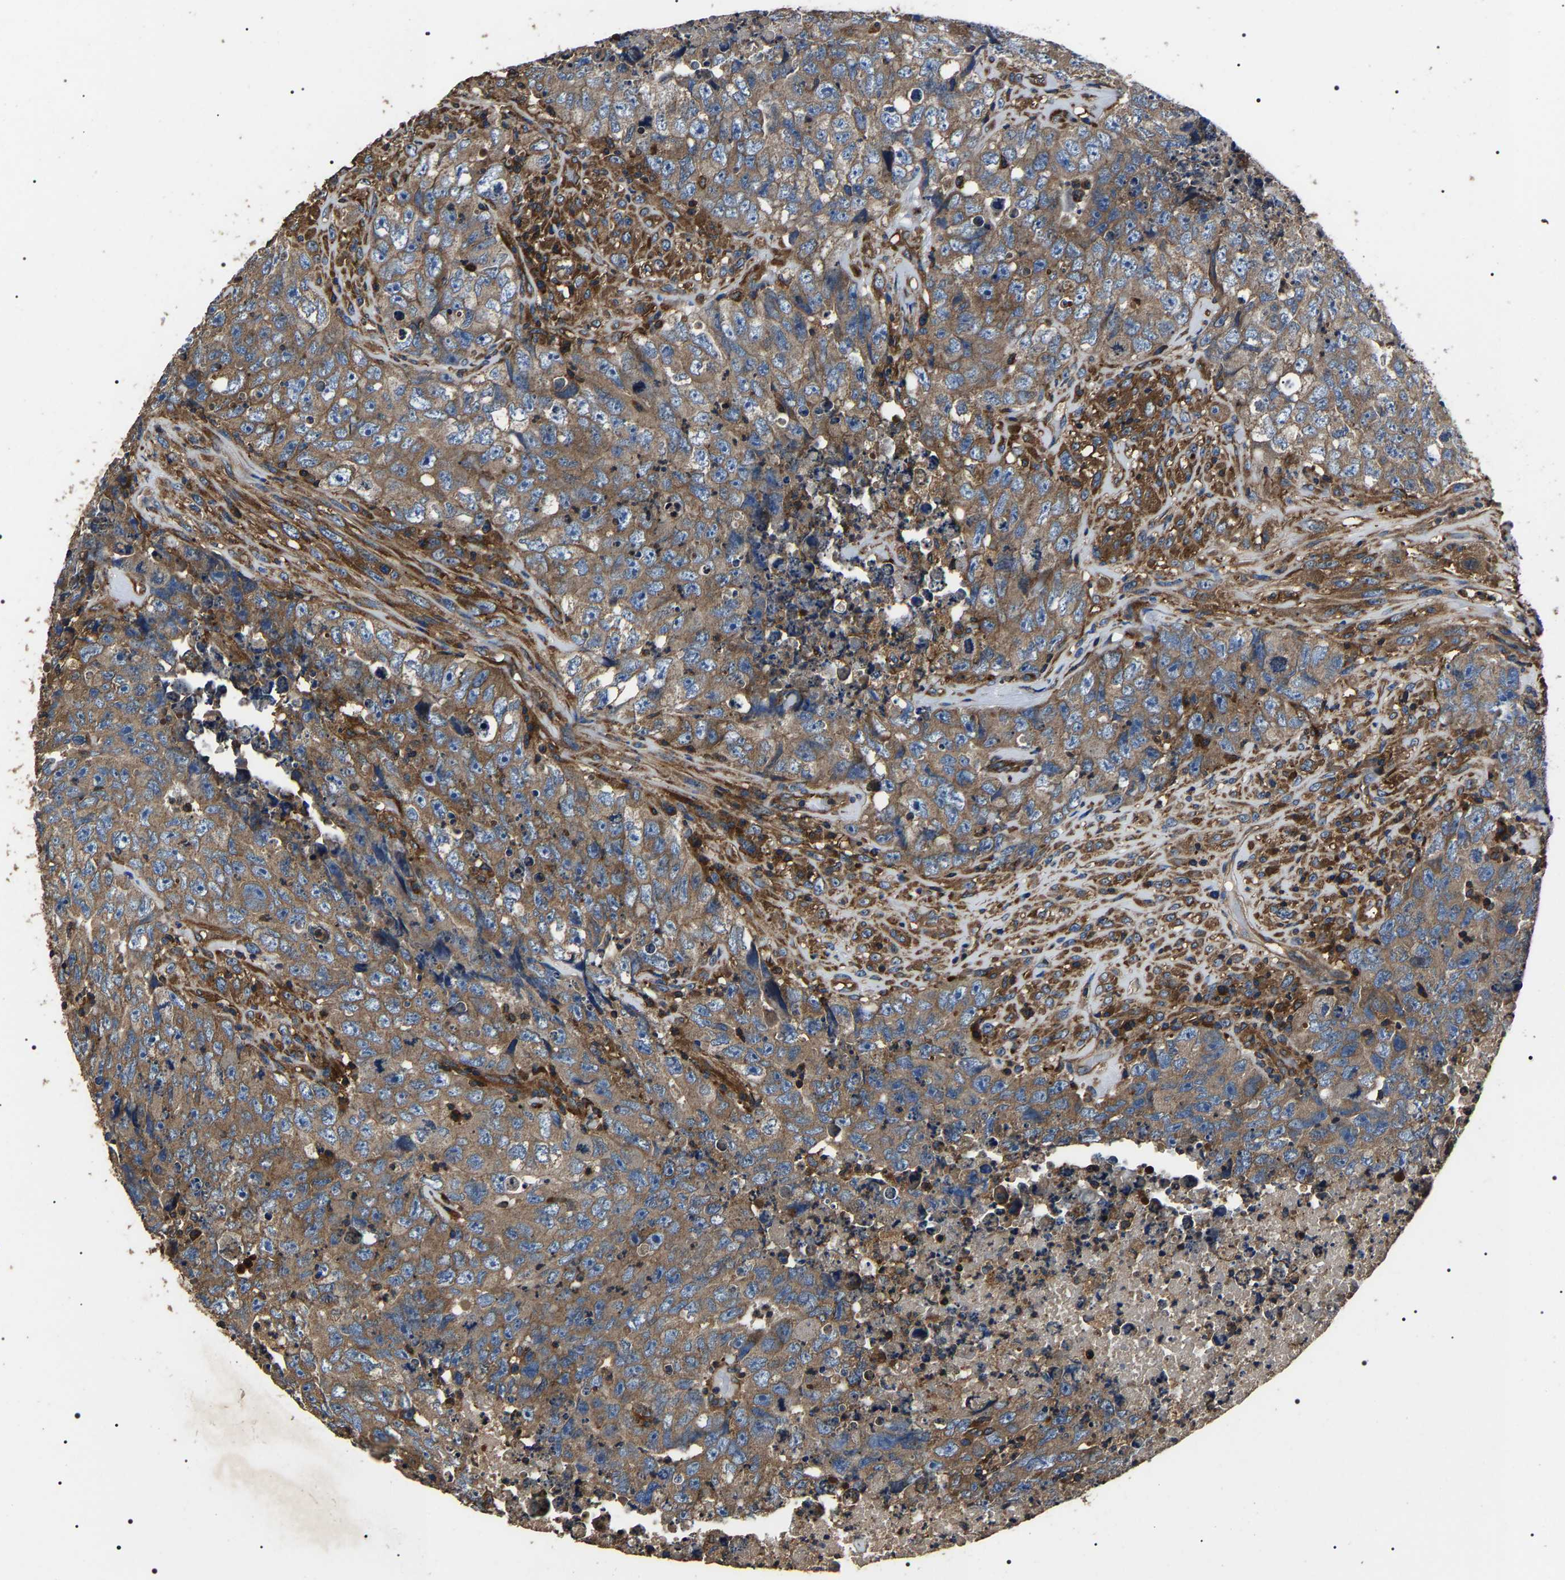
{"staining": {"intensity": "moderate", "quantity": ">75%", "location": "cytoplasmic/membranous"}, "tissue": "testis cancer", "cell_type": "Tumor cells", "image_type": "cancer", "snomed": [{"axis": "morphology", "description": "Carcinoma, Embryonal, NOS"}, {"axis": "topography", "description": "Testis"}], "caption": "High-power microscopy captured an immunohistochemistry micrograph of testis cancer, revealing moderate cytoplasmic/membranous expression in approximately >75% of tumor cells.", "gene": "HSCB", "patient": {"sex": "male", "age": 32}}